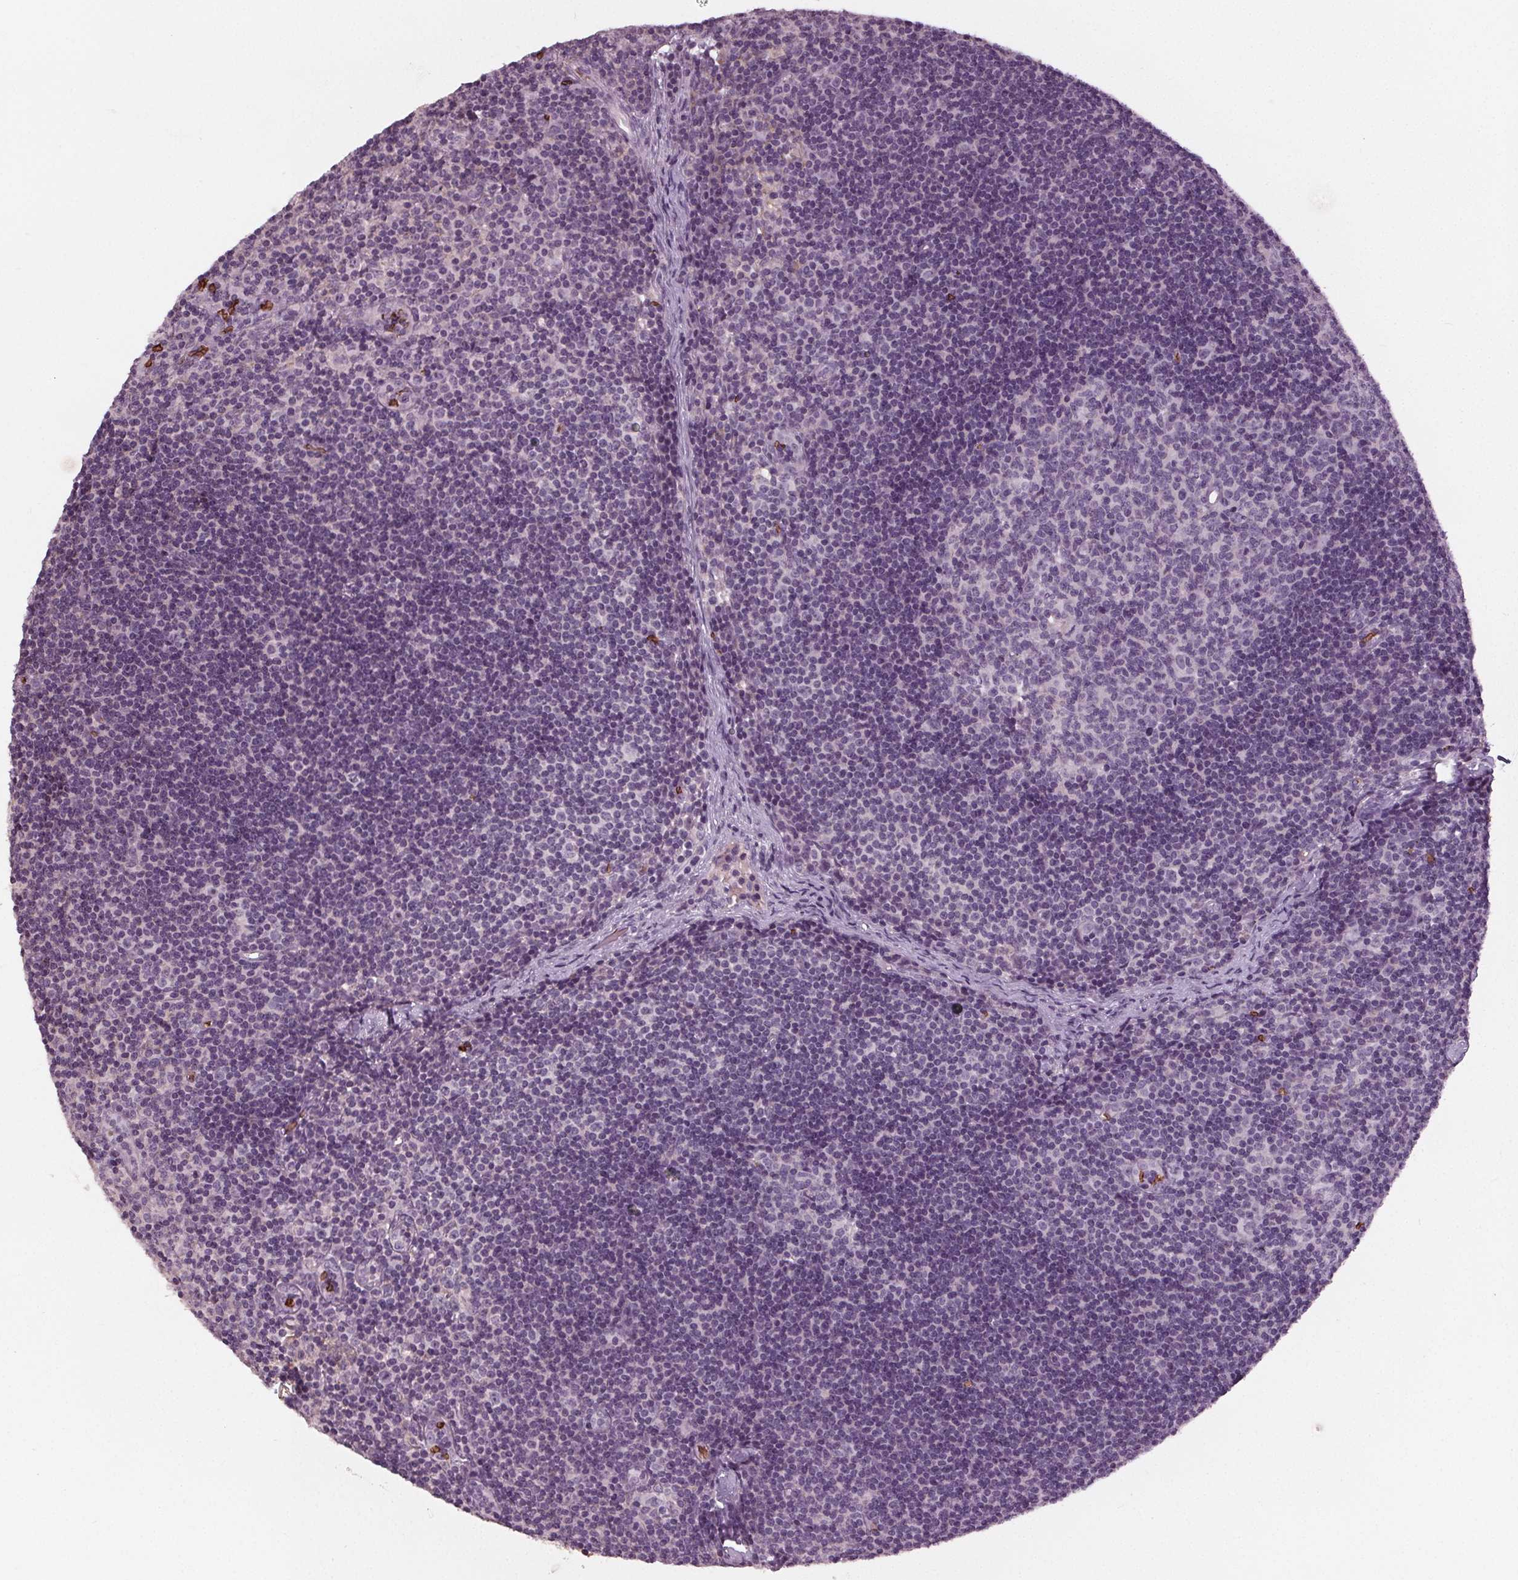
{"staining": {"intensity": "negative", "quantity": "none", "location": "none"}, "tissue": "lymph node", "cell_type": "Germinal center cells", "image_type": "normal", "snomed": [{"axis": "morphology", "description": "Normal tissue, NOS"}, {"axis": "topography", "description": "Lymph node"}], "caption": "The photomicrograph shows no significant positivity in germinal center cells of lymph node. Brightfield microscopy of immunohistochemistry (IHC) stained with DAB (brown) and hematoxylin (blue), captured at high magnification.", "gene": "SLC4A1", "patient": {"sex": "female", "age": 41}}